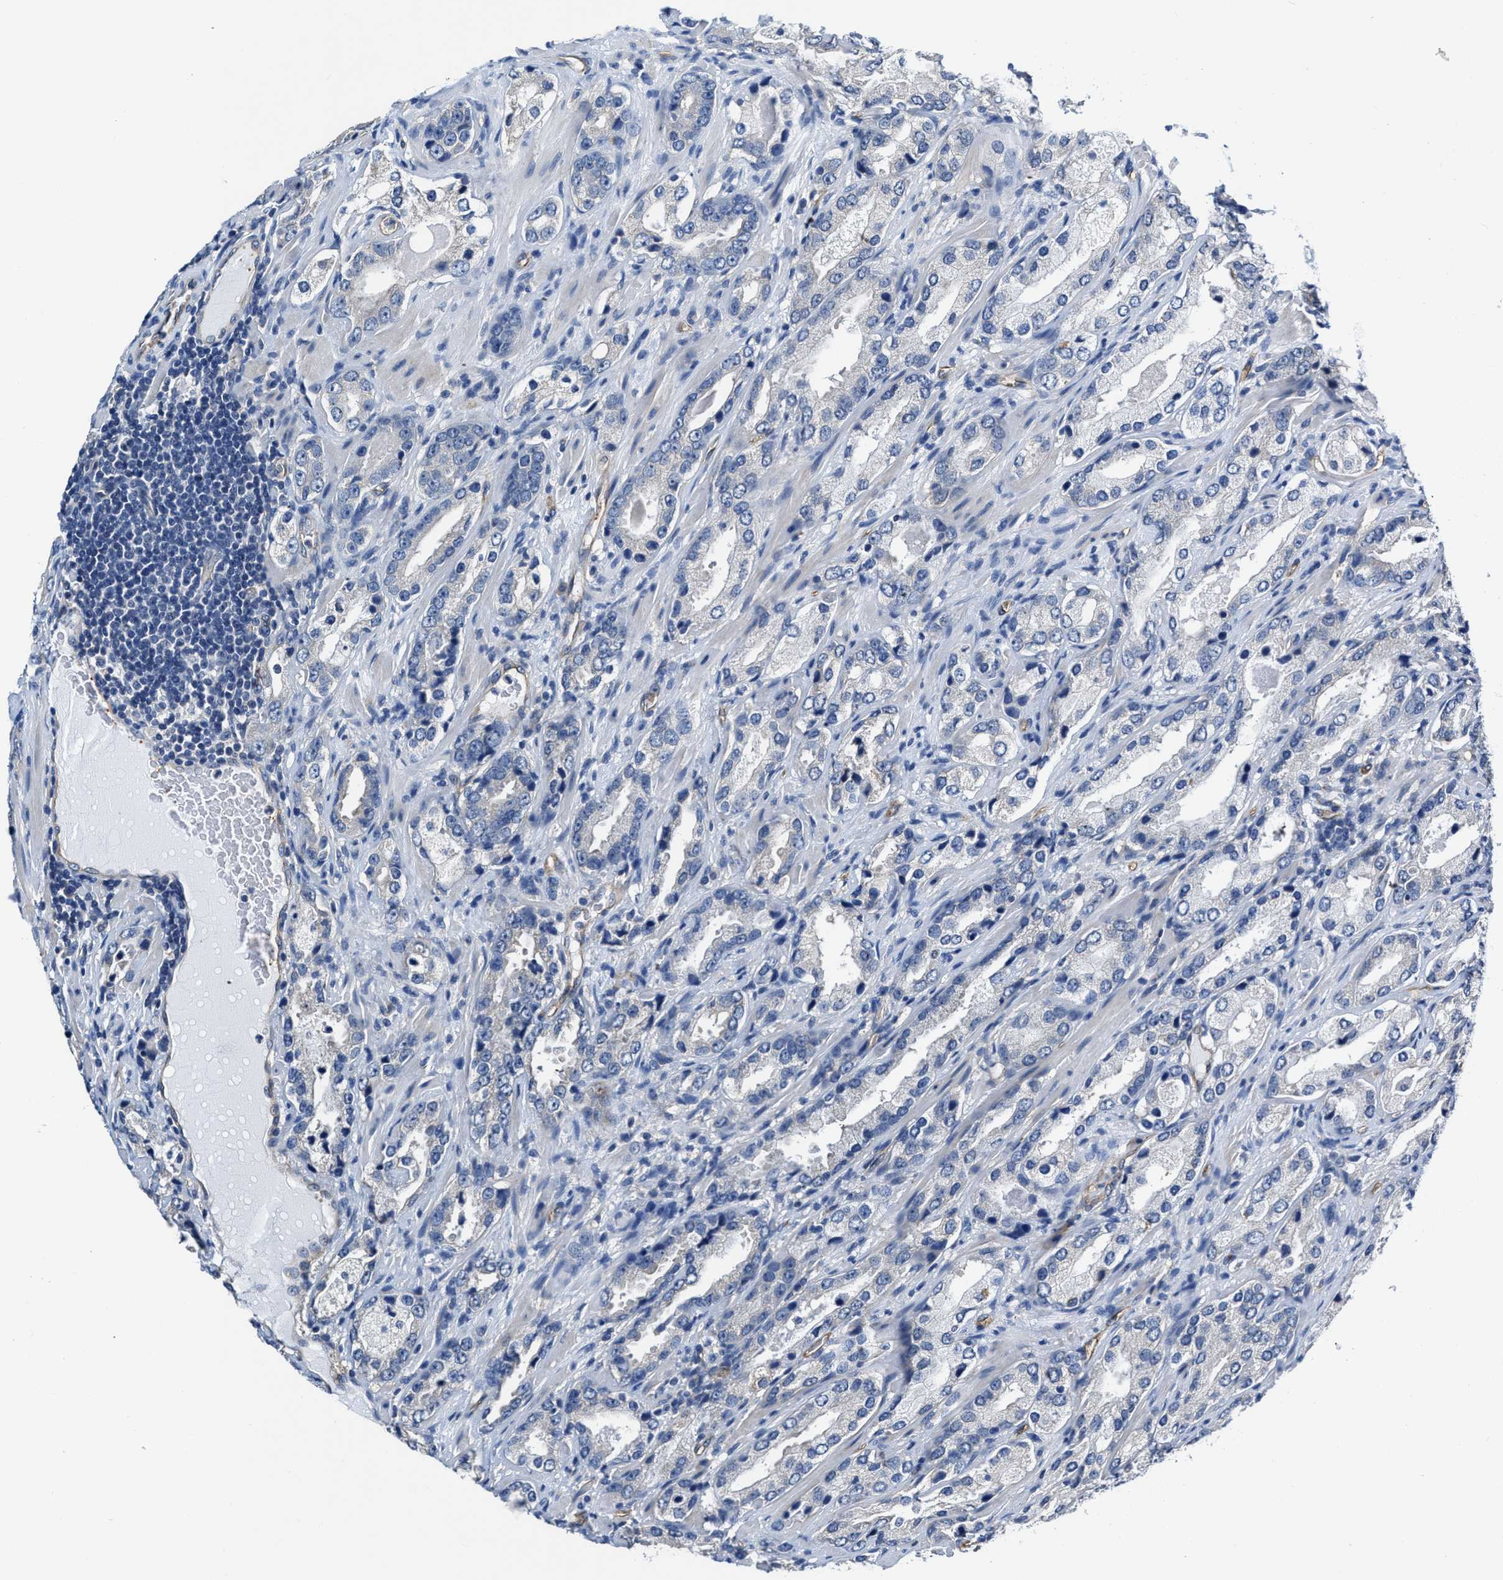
{"staining": {"intensity": "negative", "quantity": "none", "location": "none"}, "tissue": "prostate cancer", "cell_type": "Tumor cells", "image_type": "cancer", "snomed": [{"axis": "morphology", "description": "Adenocarcinoma, High grade"}, {"axis": "topography", "description": "Prostate"}], "caption": "The micrograph shows no significant positivity in tumor cells of prostate cancer (adenocarcinoma (high-grade)).", "gene": "C22orf42", "patient": {"sex": "male", "age": 63}}